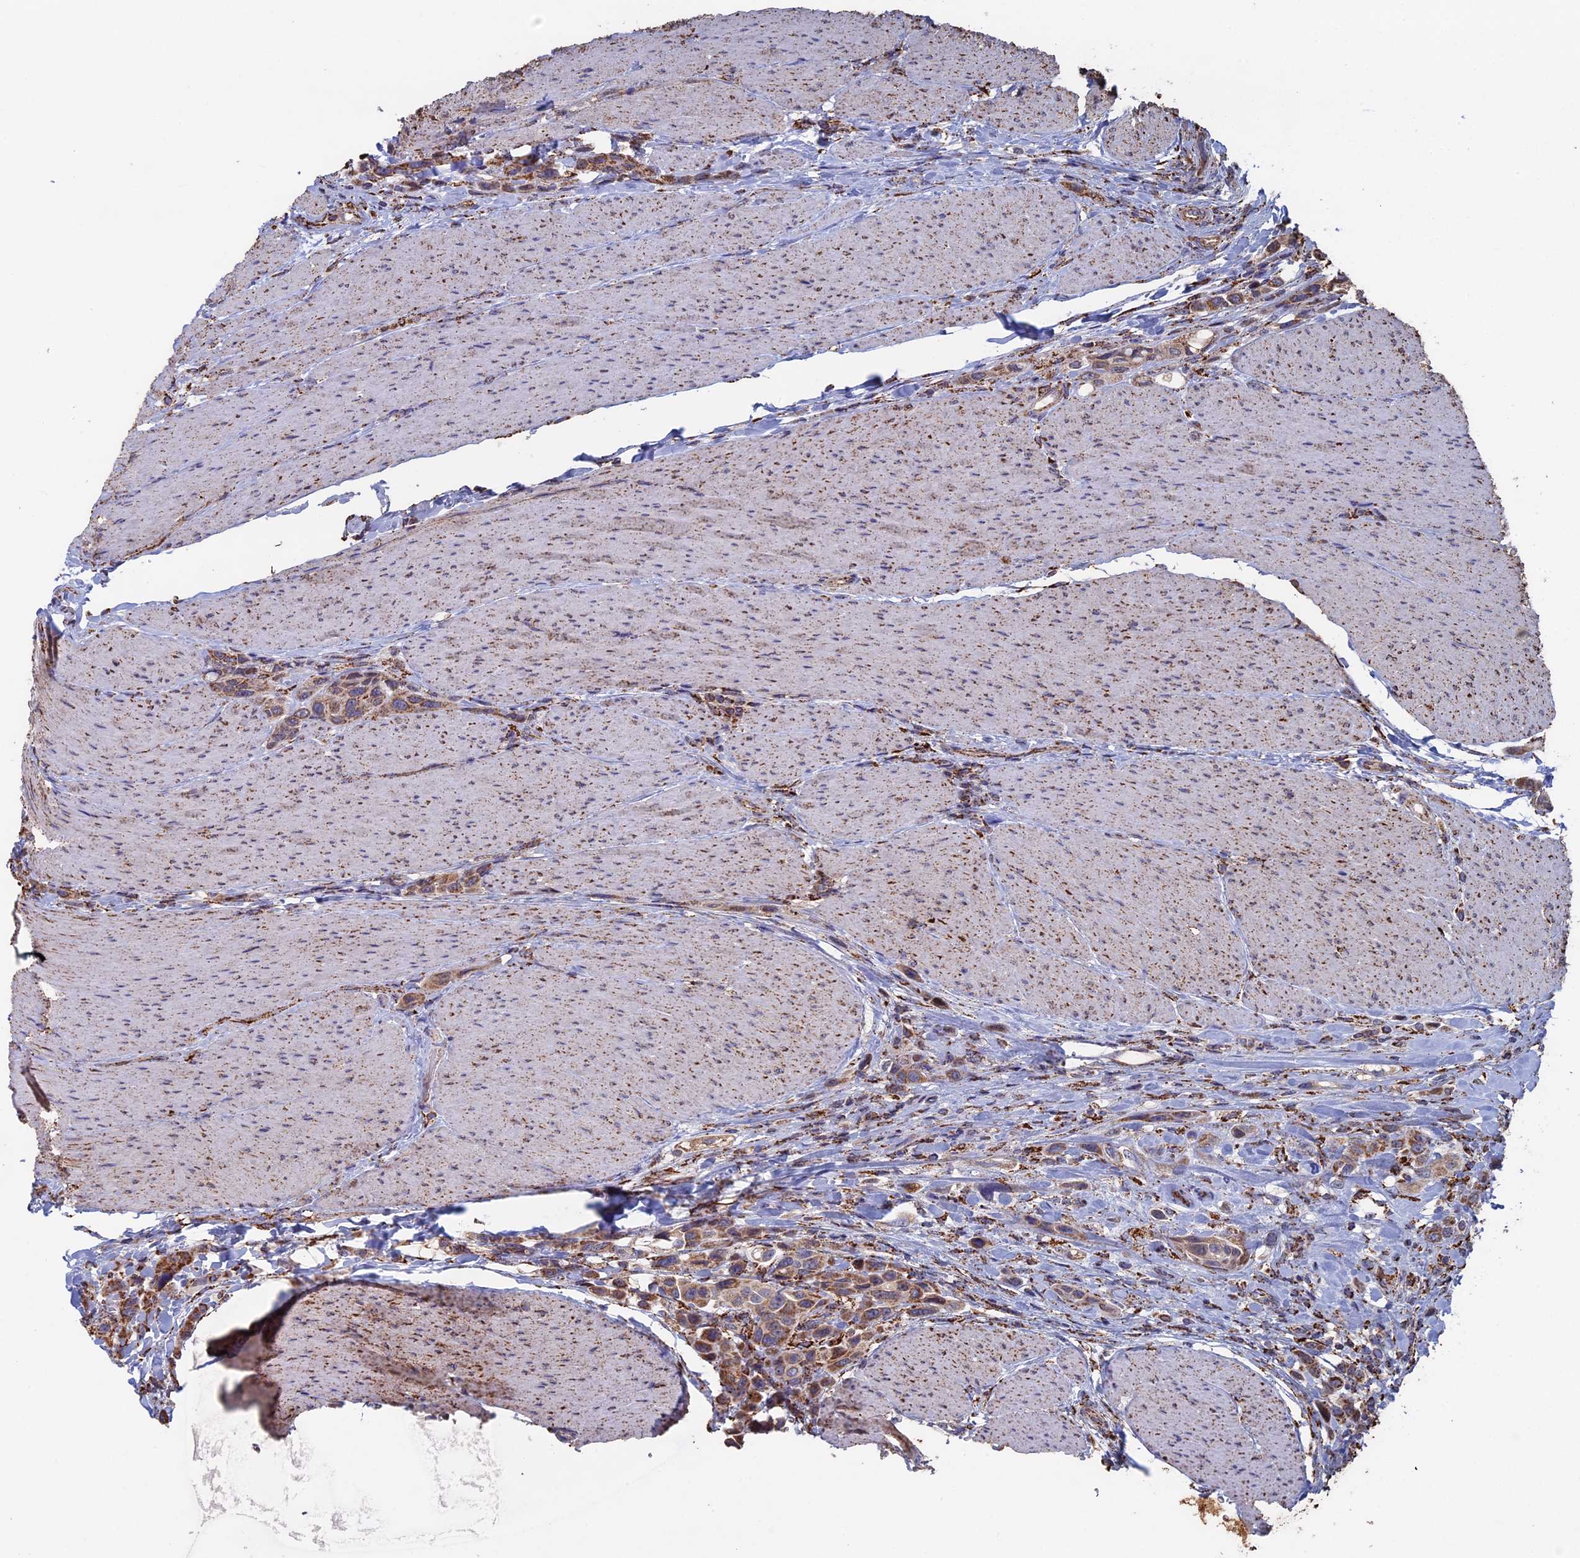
{"staining": {"intensity": "moderate", "quantity": ">75%", "location": "cytoplasmic/membranous"}, "tissue": "urothelial cancer", "cell_type": "Tumor cells", "image_type": "cancer", "snomed": [{"axis": "morphology", "description": "Urothelial carcinoma, High grade"}, {"axis": "topography", "description": "Urinary bladder"}], "caption": "Immunohistochemical staining of high-grade urothelial carcinoma demonstrates medium levels of moderate cytoplasmic/membranous staining in approximately >75% of tumor cells.", "gene": "SEC24D", "patient": {"sex": "male", "age": 50}}